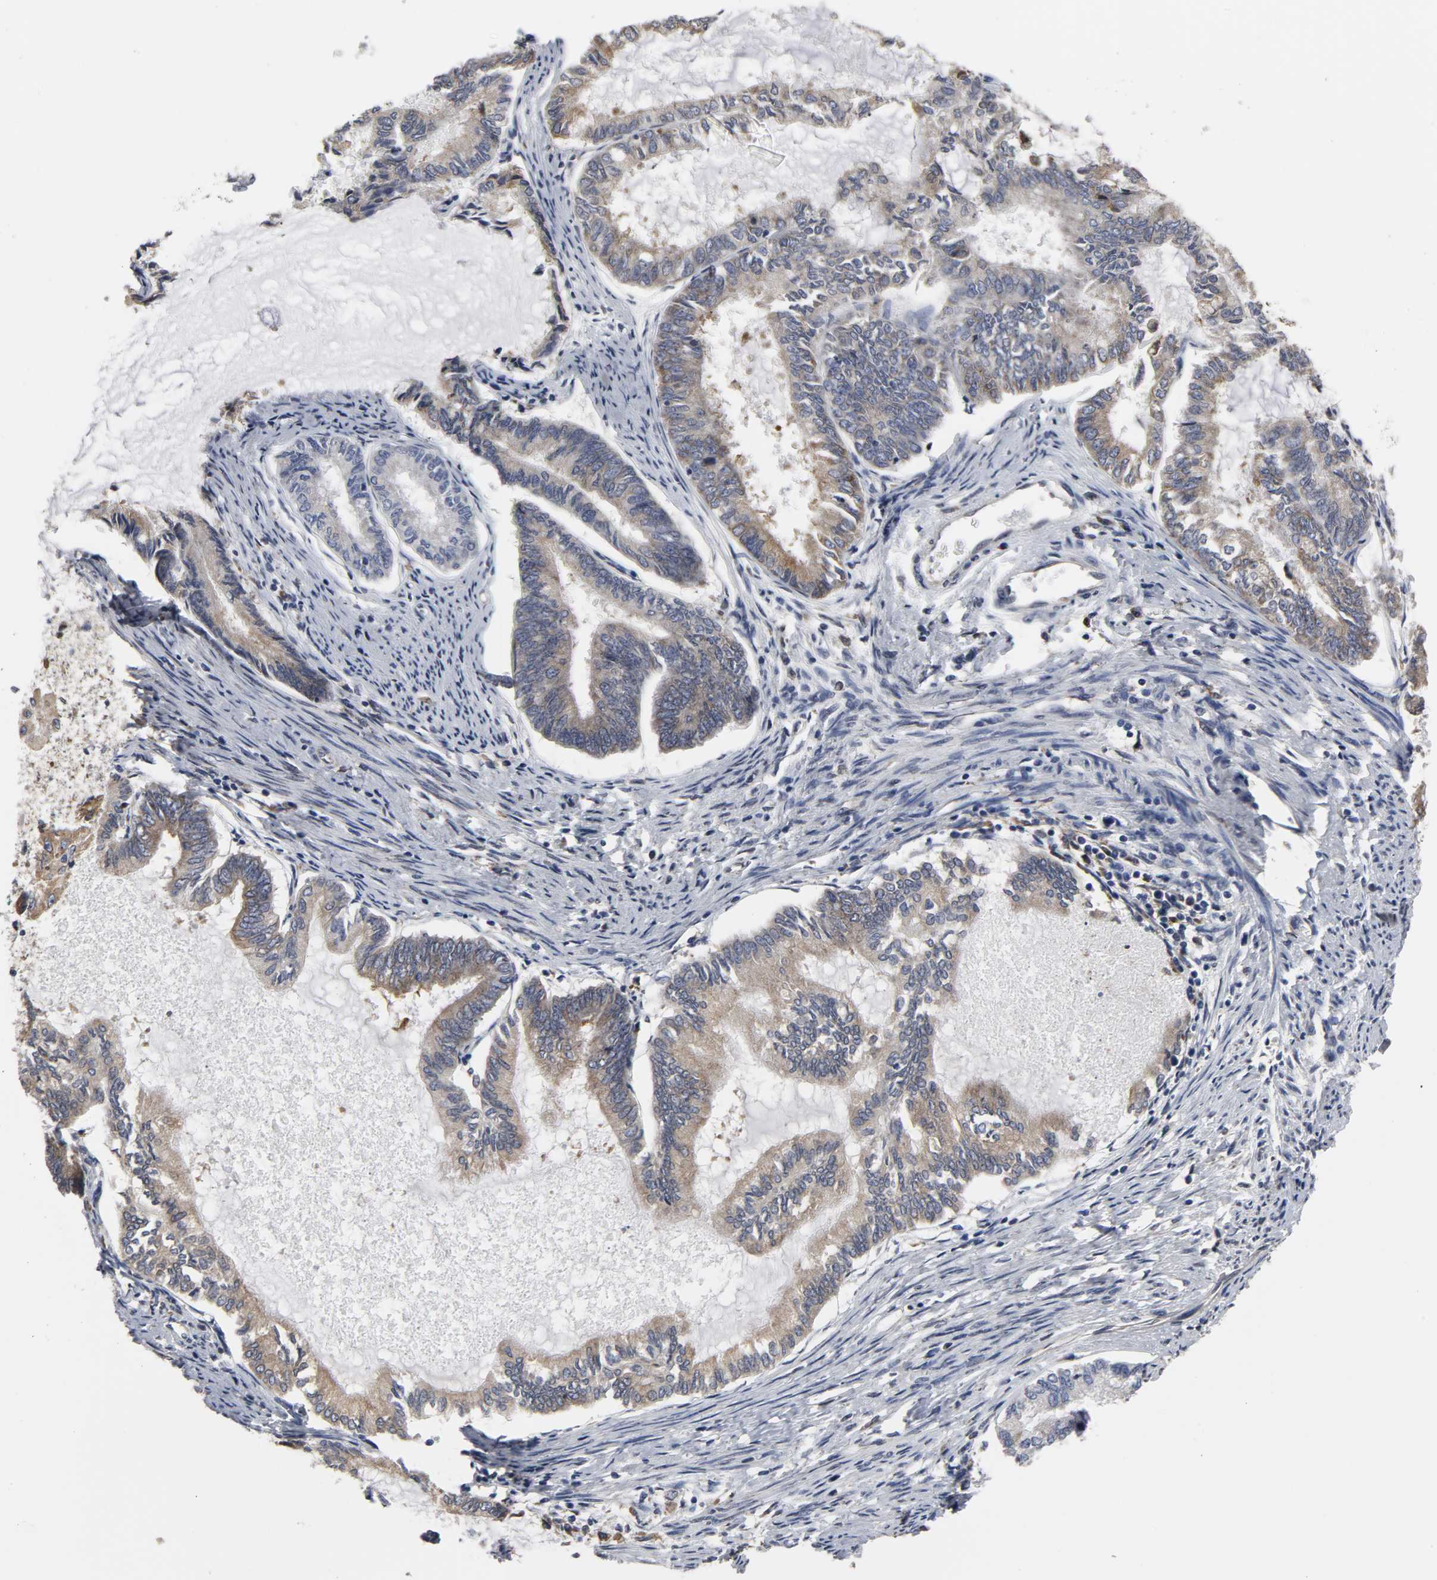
{"staining": {"intensity": "moderate", "quantity": "25%-75%", "location": "cytoplasmic/membranous"}, "tissue": "endometrial cancer", "cell_type": "Tumor cells", "image_type": "cancer", "snomed": [{"axis": "morphology", "description": "Adenocarcinoma, NOS"}, {"axis": "topography", "description": "Endometrium"}], "caption": "A histopathology image showing moderate cytoplasmic/membranous expression in approximately 25%-75% of tumor cells in endometrial adenocarcinoma, as visualized by brown immunohistochemical staining.", "gene": "HCK", "patient": {"sex": "female", "age": 86}}